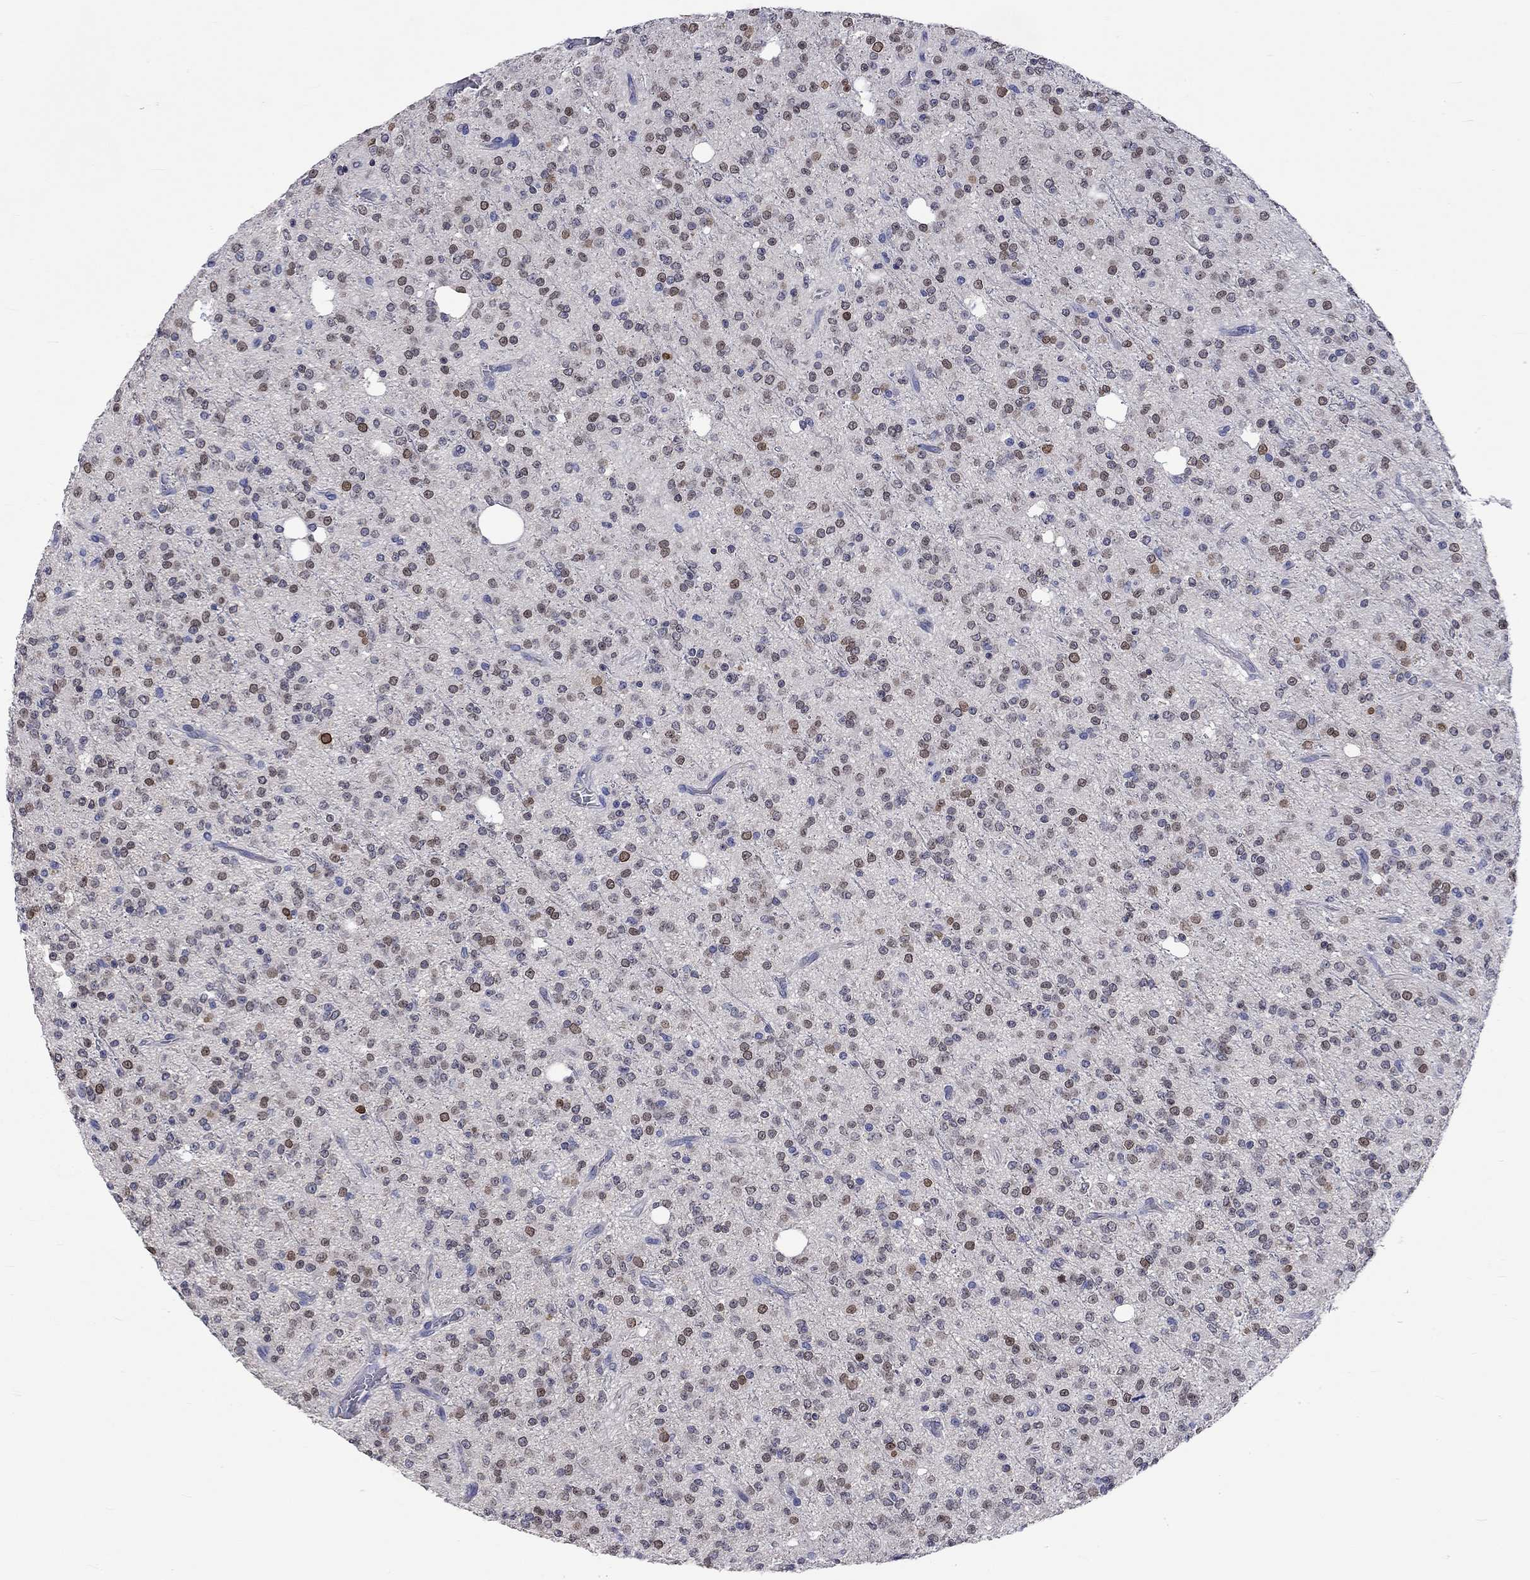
{"staining": {"intensity": "moderate", "quantity": "25%-75%", "location": "cytoplasmic/membranous,nuclear"}, "tissue": "glioma", "cell_type": "Tumor cells", "image_type": "cancer", "snomed": [{"axis": "morphology", "description": "Glioma, malignant, Low grade"}, {"axis": "topography", "description": "Brain"}], "caption": "Moderate cytoplasmic/membranous and nuclear positivity is seen in approximately 25%-75% of tumor cells in glioma.", "gene": "LRFN4", "patient": {"sex": "male", "age": 27}}